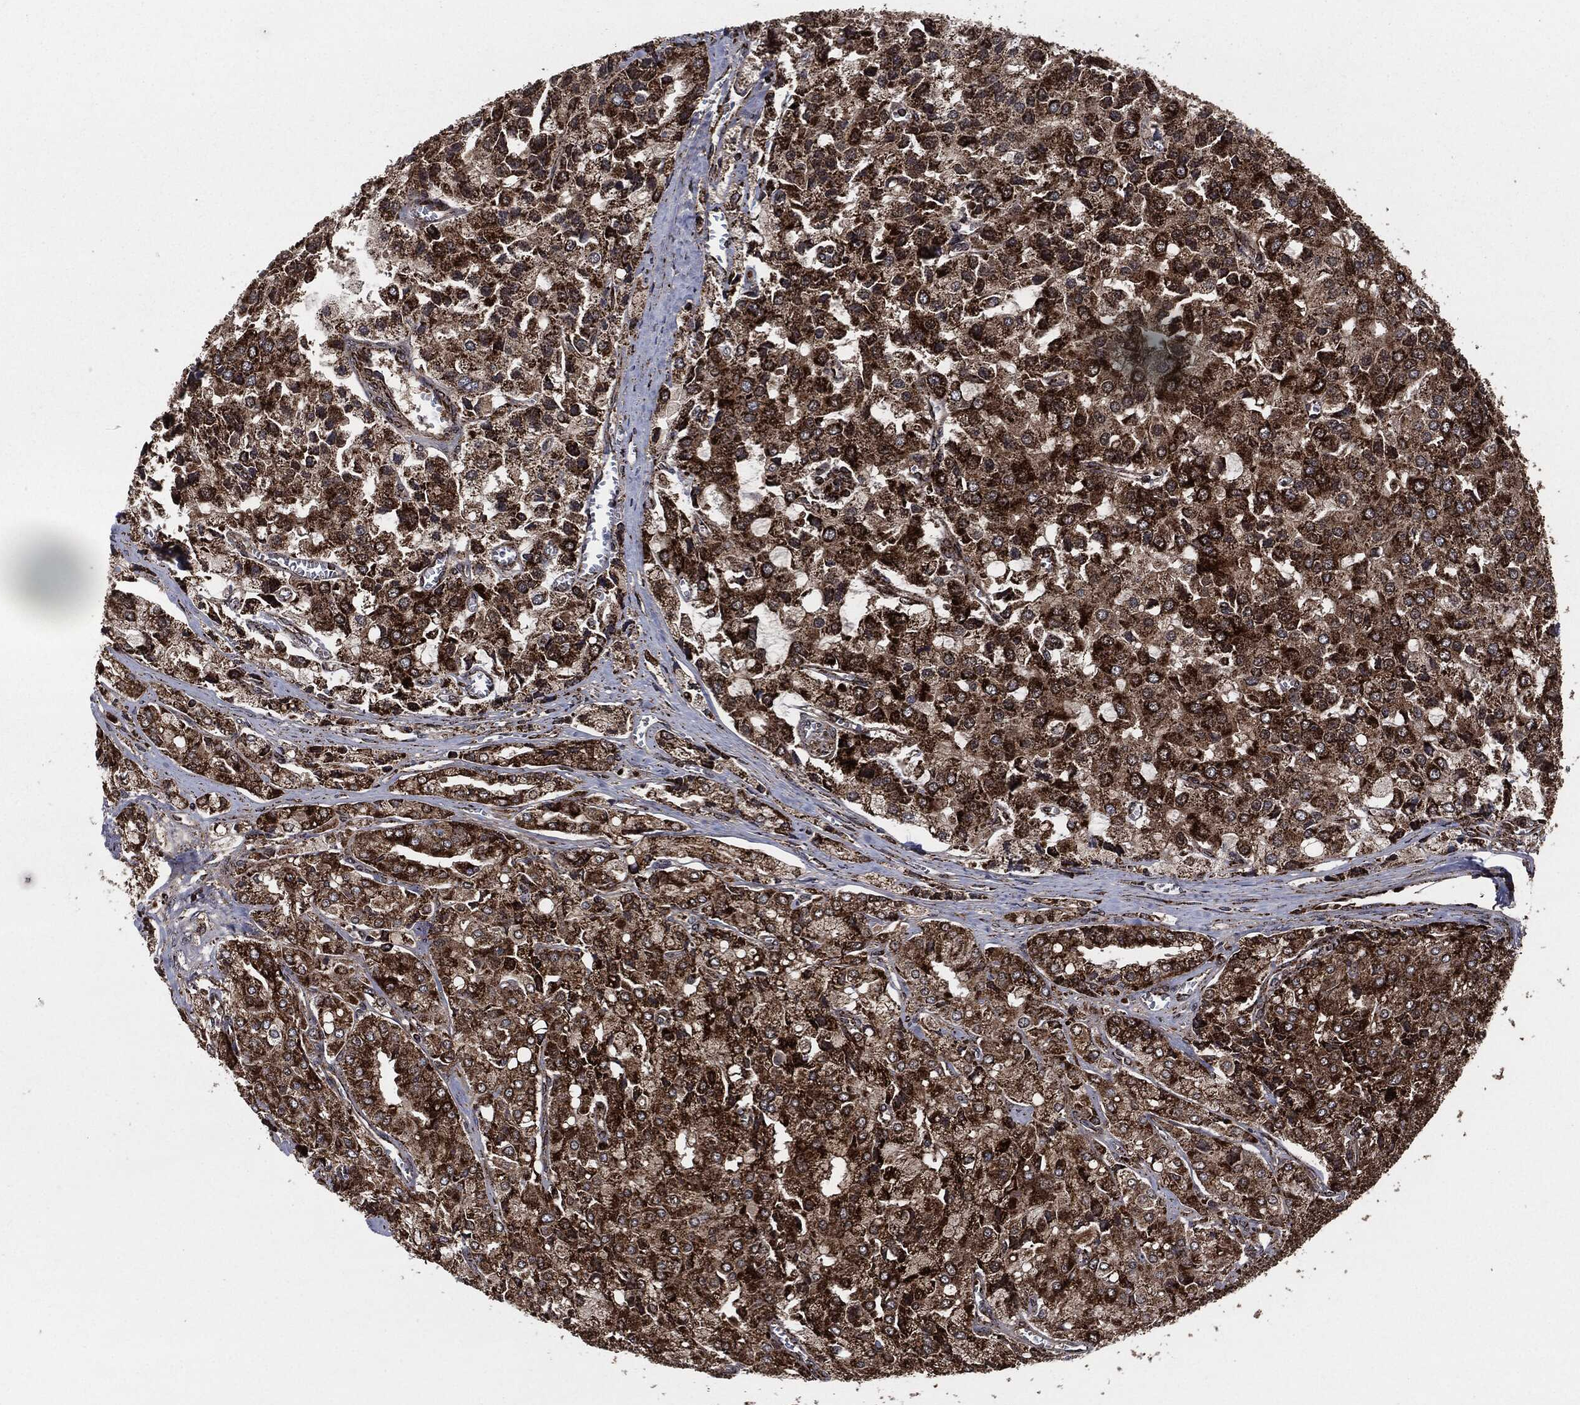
{"staining": {"intensity": "strong", "quantity": "25%-75%", "location": "cytoplasmic/membranous"}, "tissue": "prostate cancer", "cell_type": "Tumor cells", "image_type": "cancer", "snomed": [{"axis": "morphology", "description": "Adenocarcinoma, NOS"}, {"axis": "topography", "description": "Prostate and seminal vesicle, NOS"}, {"axis": "topography", "description": "Prostate"}], "caption": "A brown stain highlights strong cytoplasmic/membranous positivity of a protein in human prostate cancer (adenocarcinoma) tumor cells.", "gene": "FH", "patient": {"sex": "male", "age": 67}}